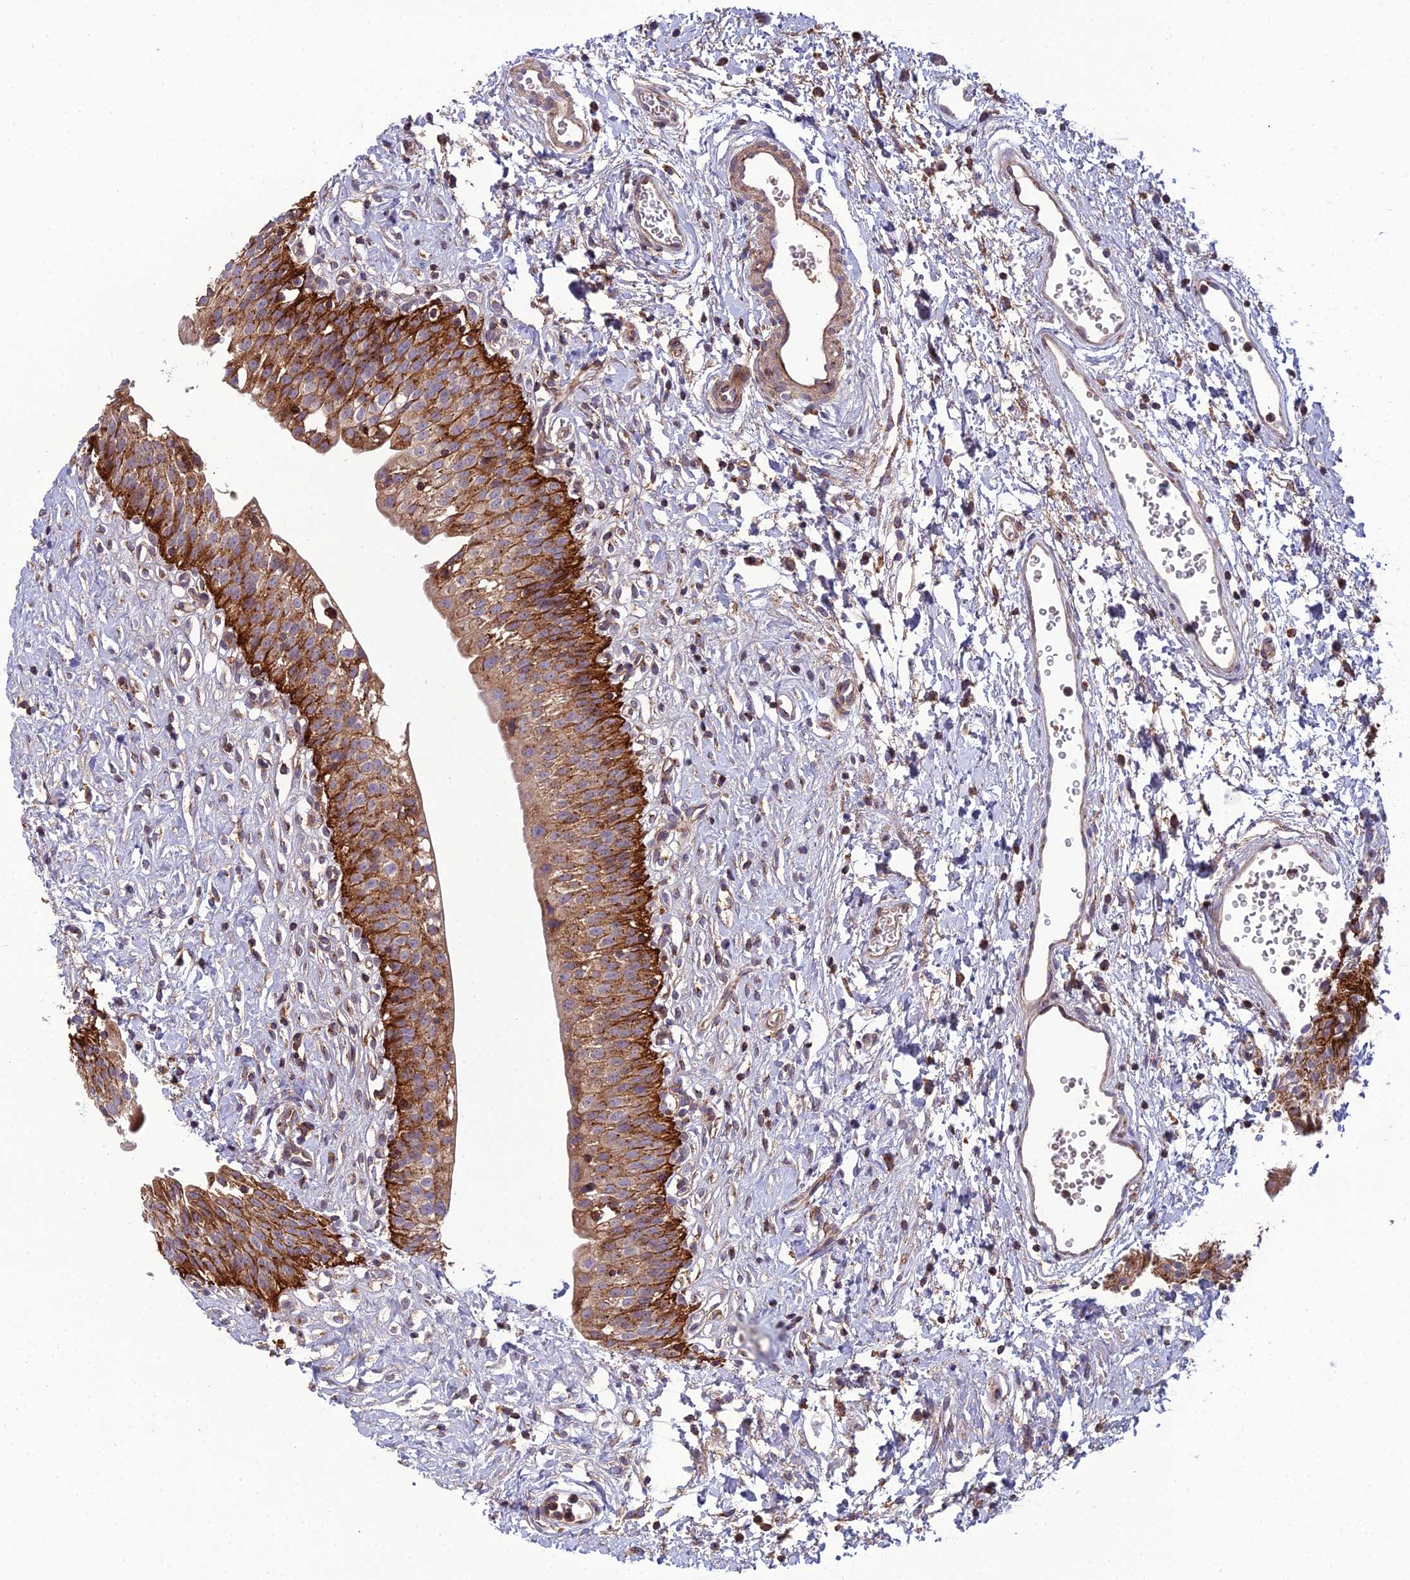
{"staining": {"intensity": "strong", "quantity": ">75%", "location": "cytoplasmic/membranous"}, "tissue": "urinary bladder", "cell_type": "Urothelial cells", "image_type": "normal", "snomed": [{"axis": "morphology", "description": "Normal tissue, NOS"}, {"axis": "topography", "description": "Urinary bladder"}], "caption": "Immunohistochemical staining of benign human urinary bladder displays high levels of strong cytoplasmic/membranous expression in about >75% of urothelial cells. Using DAB (brown) and hematoxylin (blue) stains, captured at high magnification using brightfield microscopy.", "gene": "LNPEP", "patient": {"sex": "male", "age": 51}}